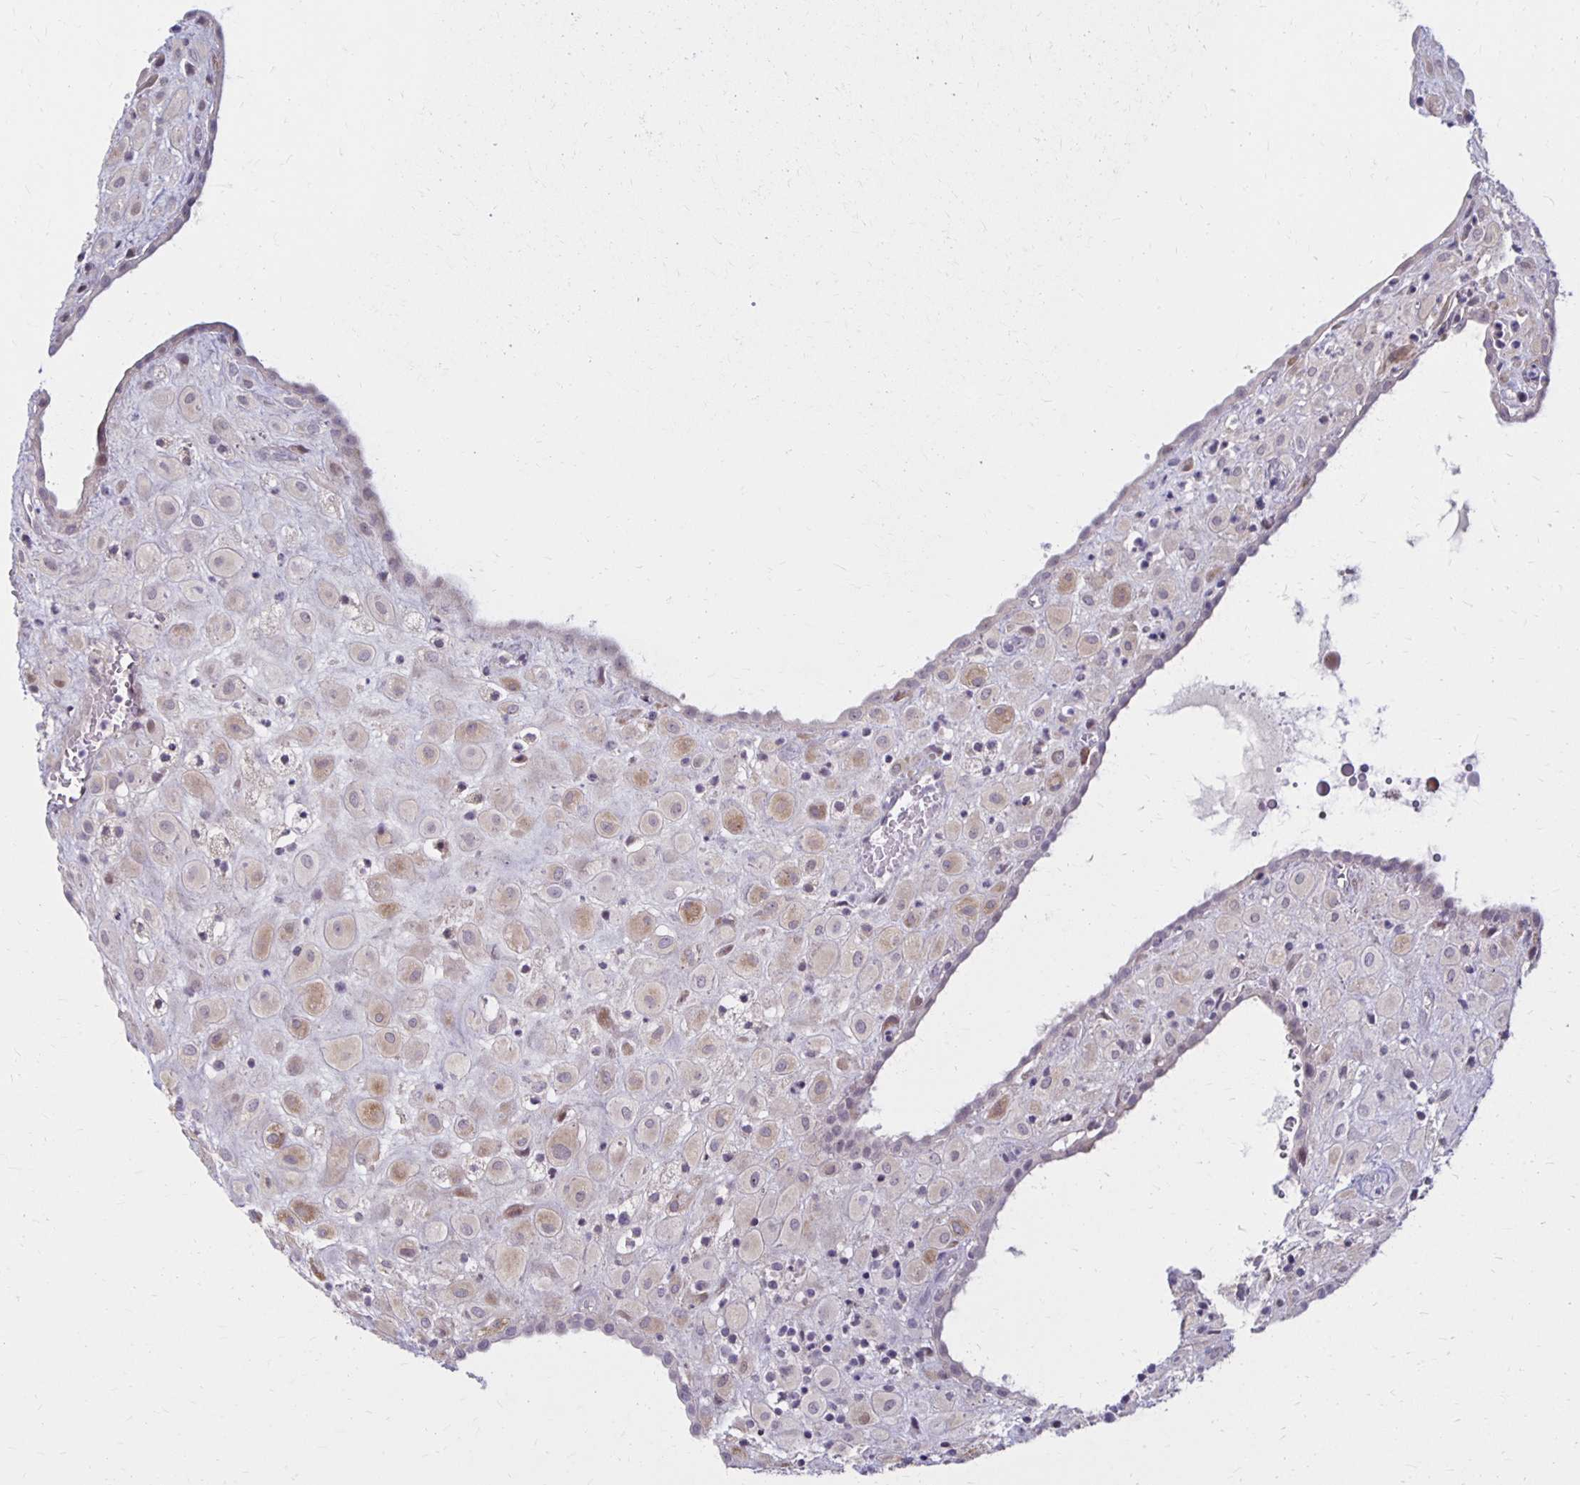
{"staining": {"intensity": "weak", "quantity": "25%-75%", "location": "cytoplasmic/membranous"}, "tissue": "placenta", "cell_type": "Decidual cells", "image_type": "normal", "snomed": [{"axis": "morphology", "description": "Normal tissue, NOS"}, {"axis": "topography", "description": "Placenta"}], "caption": "The micrograph demonstrates a brown stain indicating the presence of a protein in the cytoplasmic/membranous of decidual cells in placenta.", "gene": "DAGLA", "patient": {"sex": "female", "age": 24}}